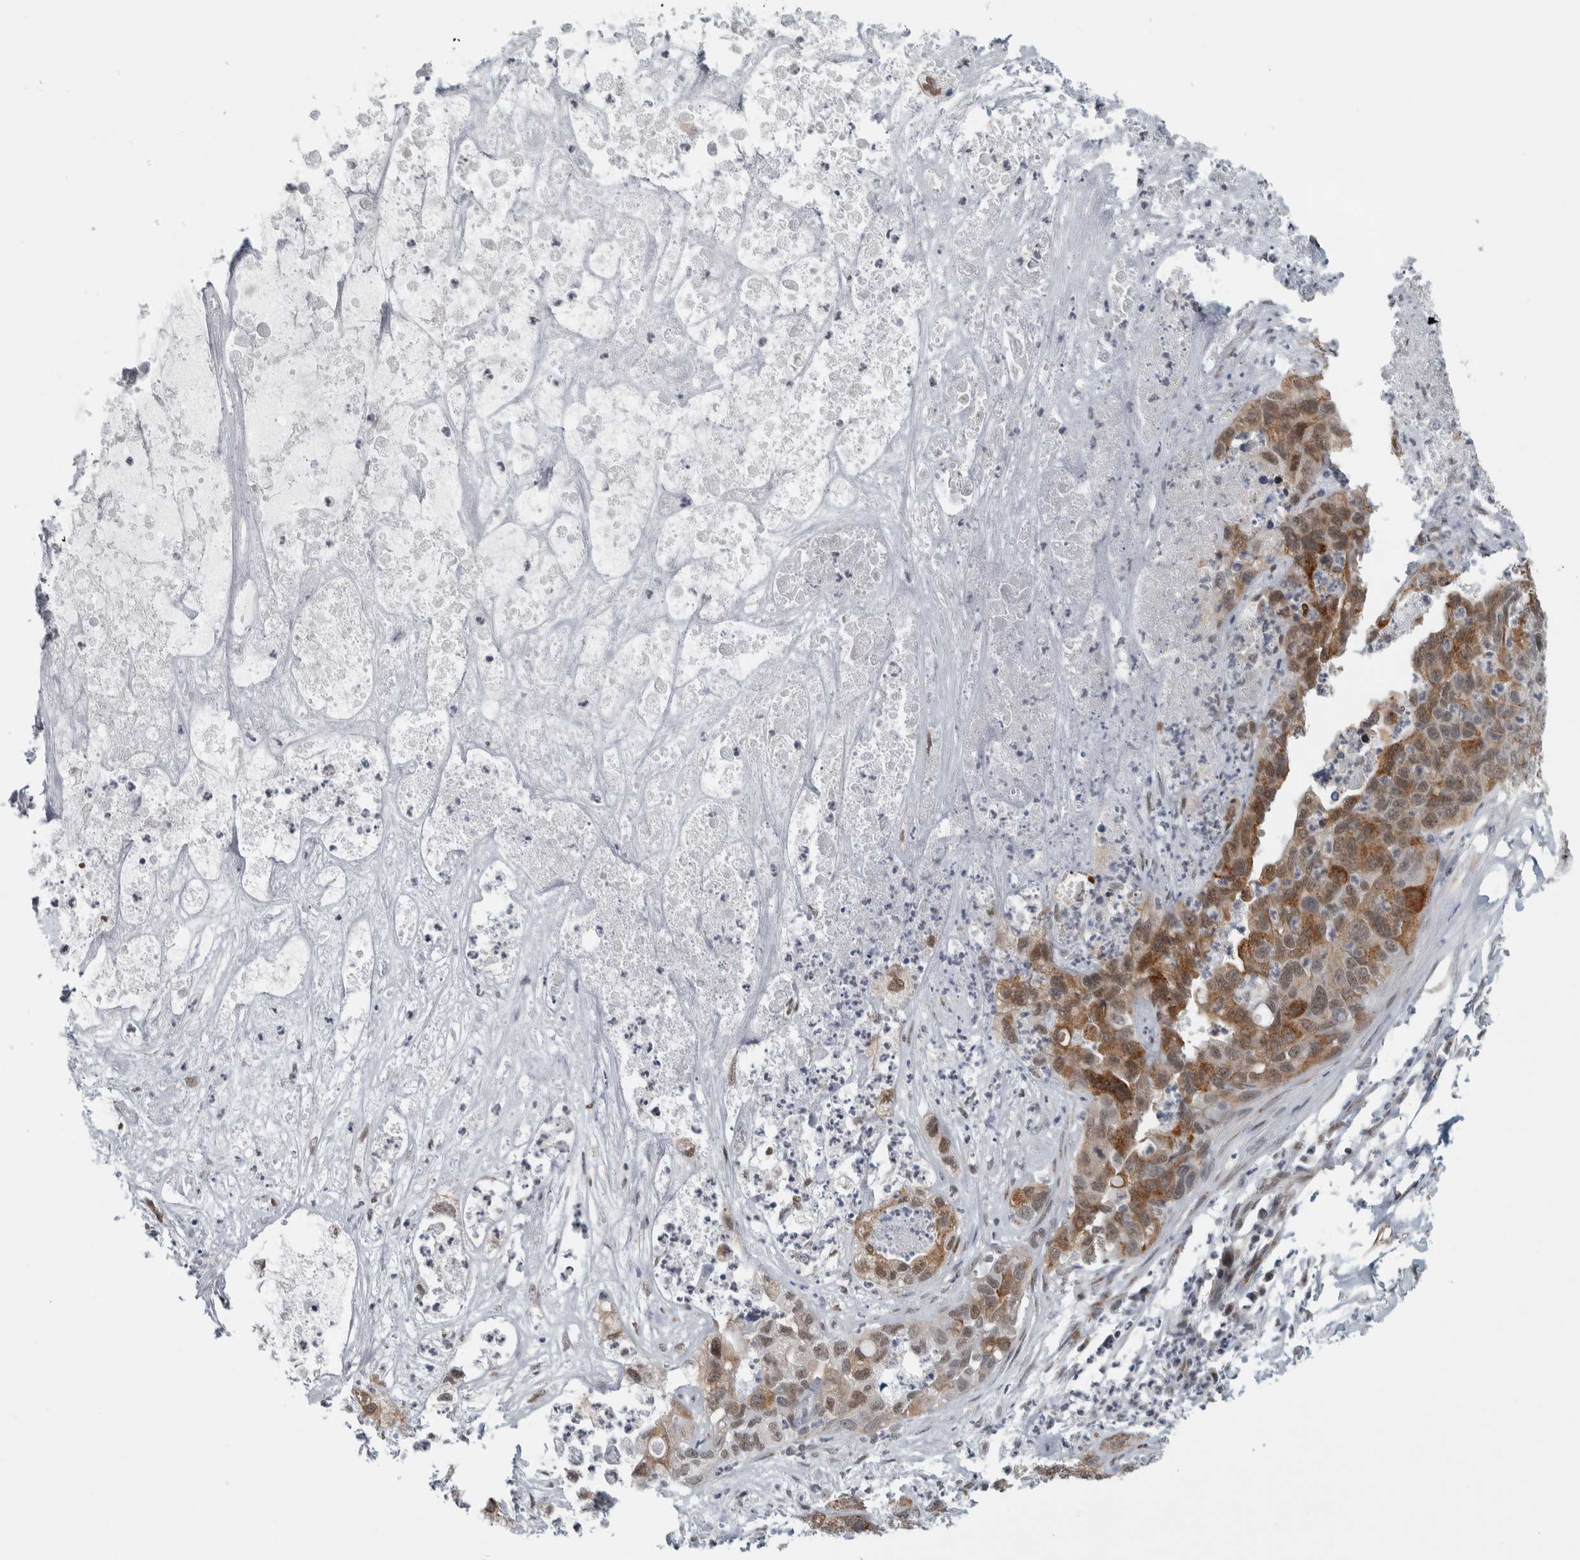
{"staining": {"intensity": "moderate", "quantity": ">75%", "location": "cytoplasmic/membranous,nuclear"}, "tissue": "pancreatic cancer", "cell_type": "Tumor cells", "image_type": "cancer", "snomed": [{"axis": "morphology", "description": "Adenocarcinoma, NOS"}, {"axis": "topography", "description": "Pancreas"}], "caption": "Adenocarcinoma (pancreatic) stained with IHC displays moderate cytoplasmic/membranous and nuclear positivity in approximately >75% of tumor cells. The staining was performed using DAB to visualize the protein expression in brown, while the nuclei were stained in blue with hematoxylin (Magnification: 20x).", "gene": "ZMYND8", "patient": {"sex": "female", "age": 78}}